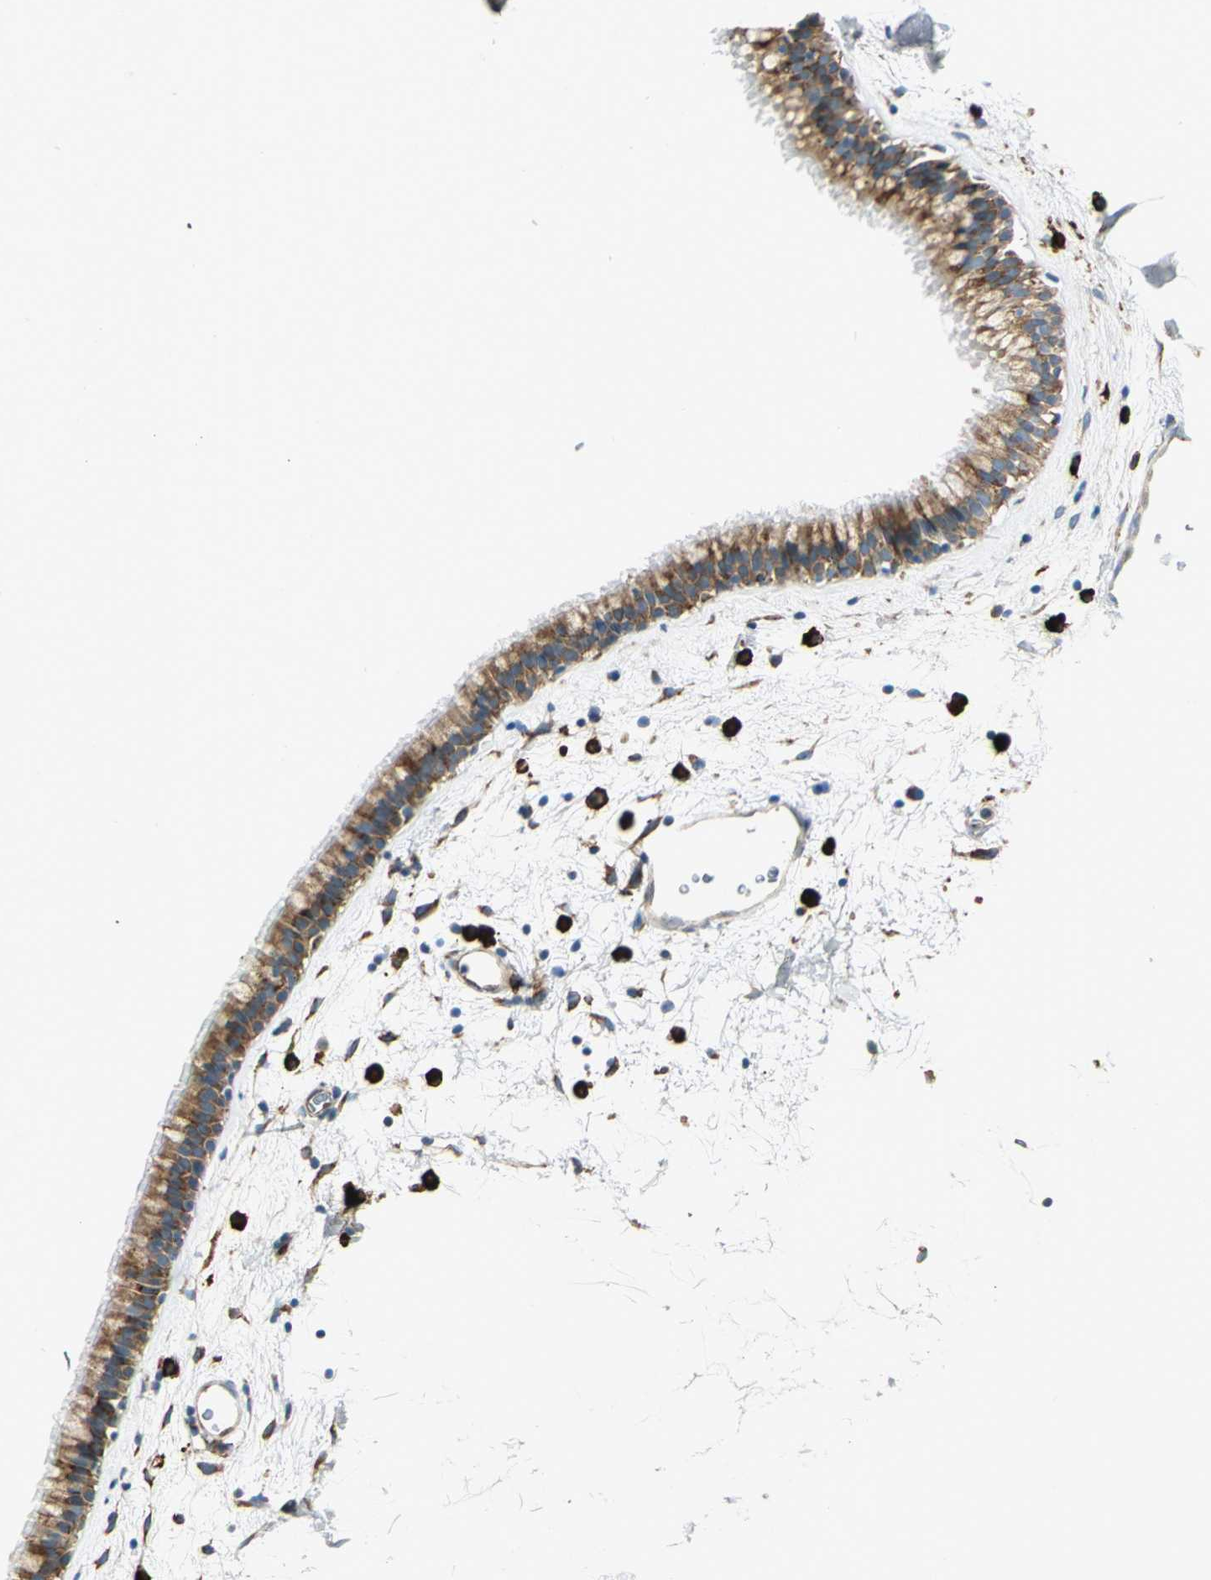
{"staining": {"intensity": "strong", "quantity": ">75%", "location": "cytoplasmic/membranous"}, "tissue": "nasopharynx", "cell_type": "Respiratory epithelial cells", "image_type": "normal", "snomed": [{"axis": "morphology", "description": "Normal tissue, NOS"}, {"axis": "morphology", "description": "Inflammation, NOS"}, {"axis": "topography", "description": "Nasopharynx"}], "caption": "An image showing strong cytoplasmic/membranous staining in approximately >75% of respiratory epithelial cells in normal nasopharynx, as visualized by brown immunohistochemical staining.", "gene": "PDIA4", "patient": {"sex": "male", "age": 48}}